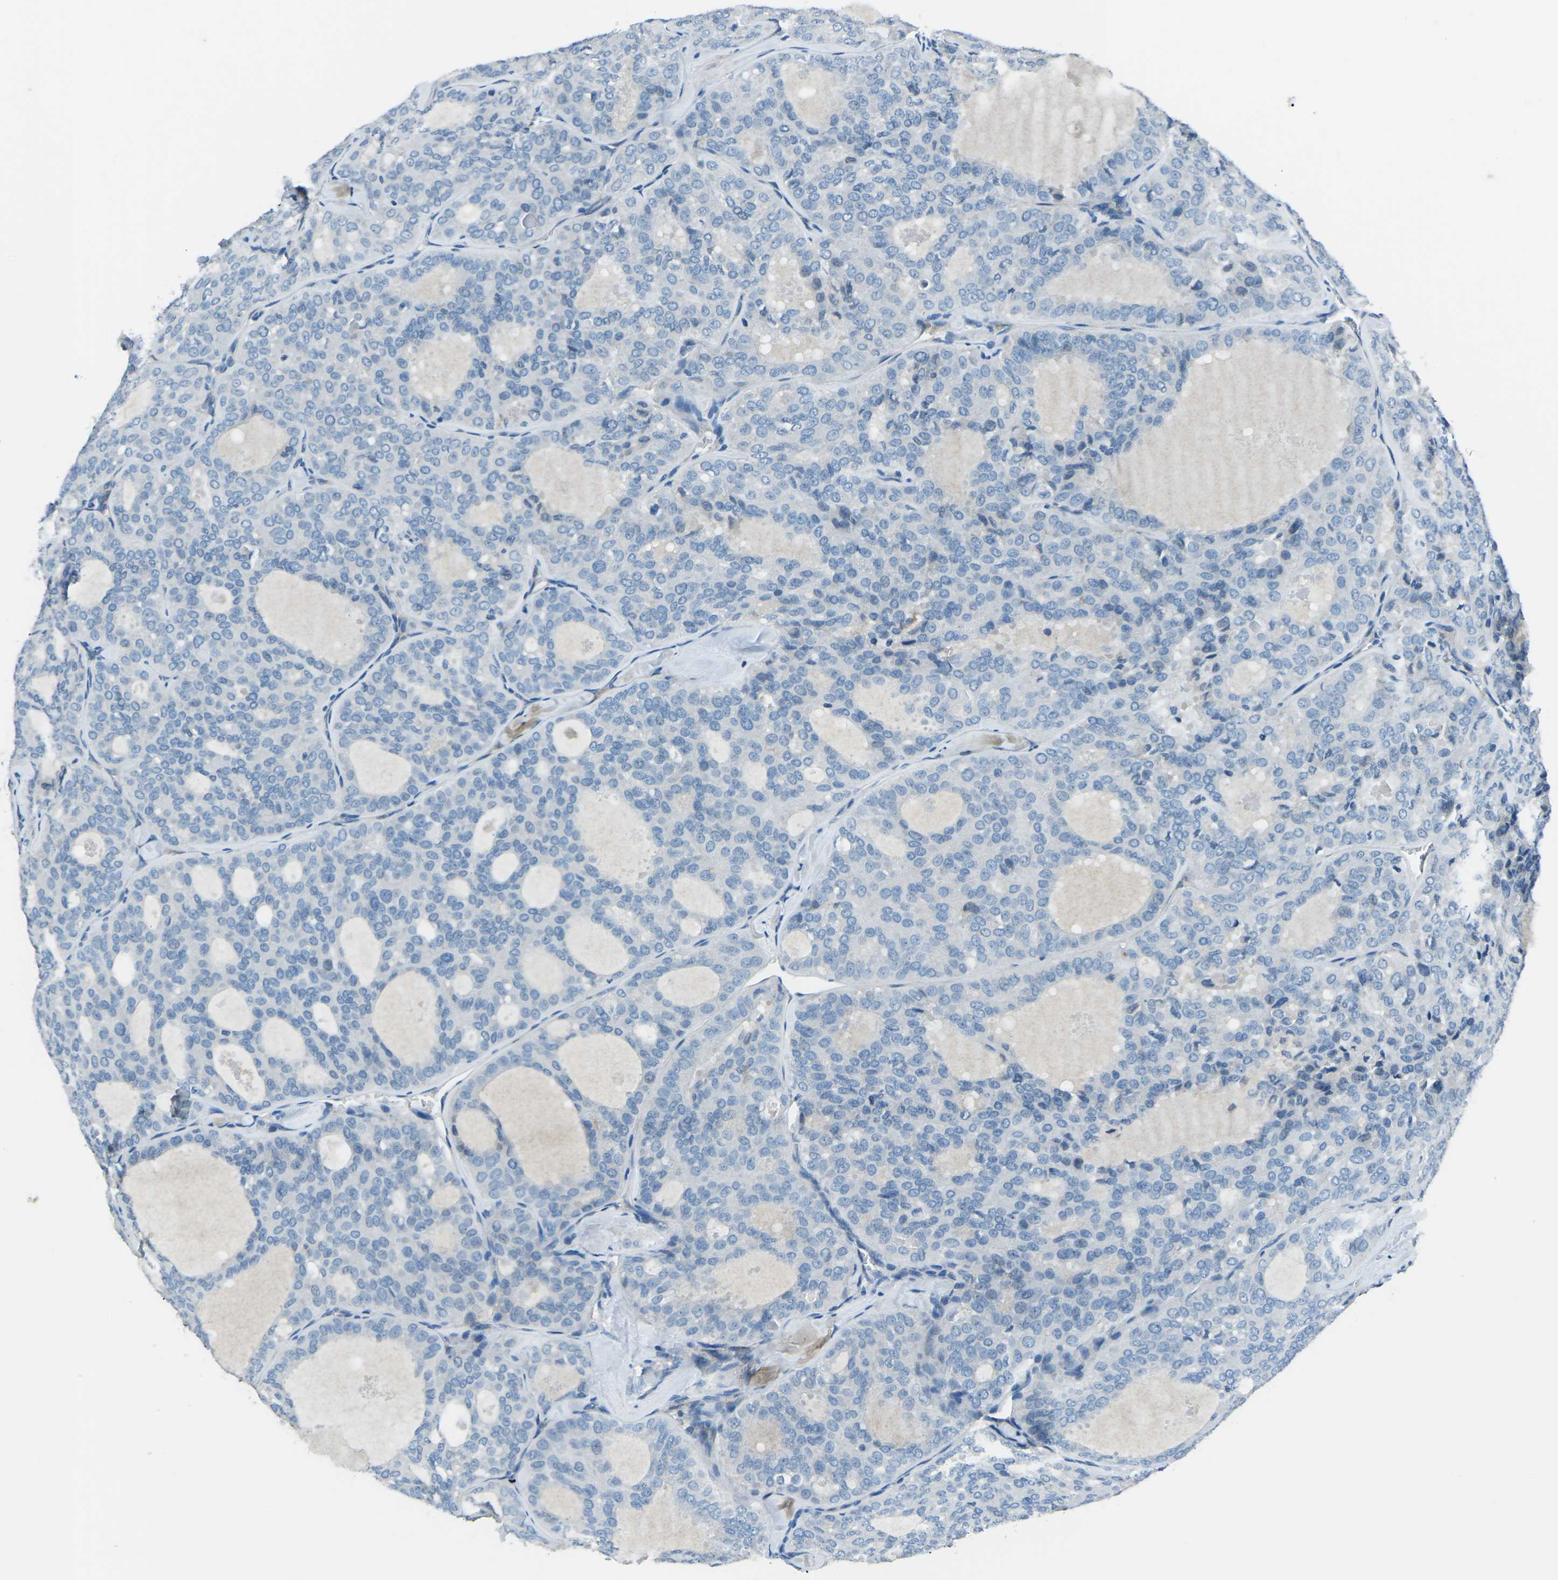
{"staining": {"intensity": "negative", "quantity": "none", "location": "none"}, "tissue": "thyroid cancer", "cell_type": "Tumor cells", "image_type": "cancer", "snomed": [{"axis": "morphology", "description": "Follicular adenoma carcinoma, NOS"}, {"axis": "topography", "description": "Thyroid gland"}], "caption": "Thyroid cancer was stained to show a protein in brown. There is no significant staining in tumor cells.", "gene": "CD1D", "patient": {"sex": "male", "age": 75}}